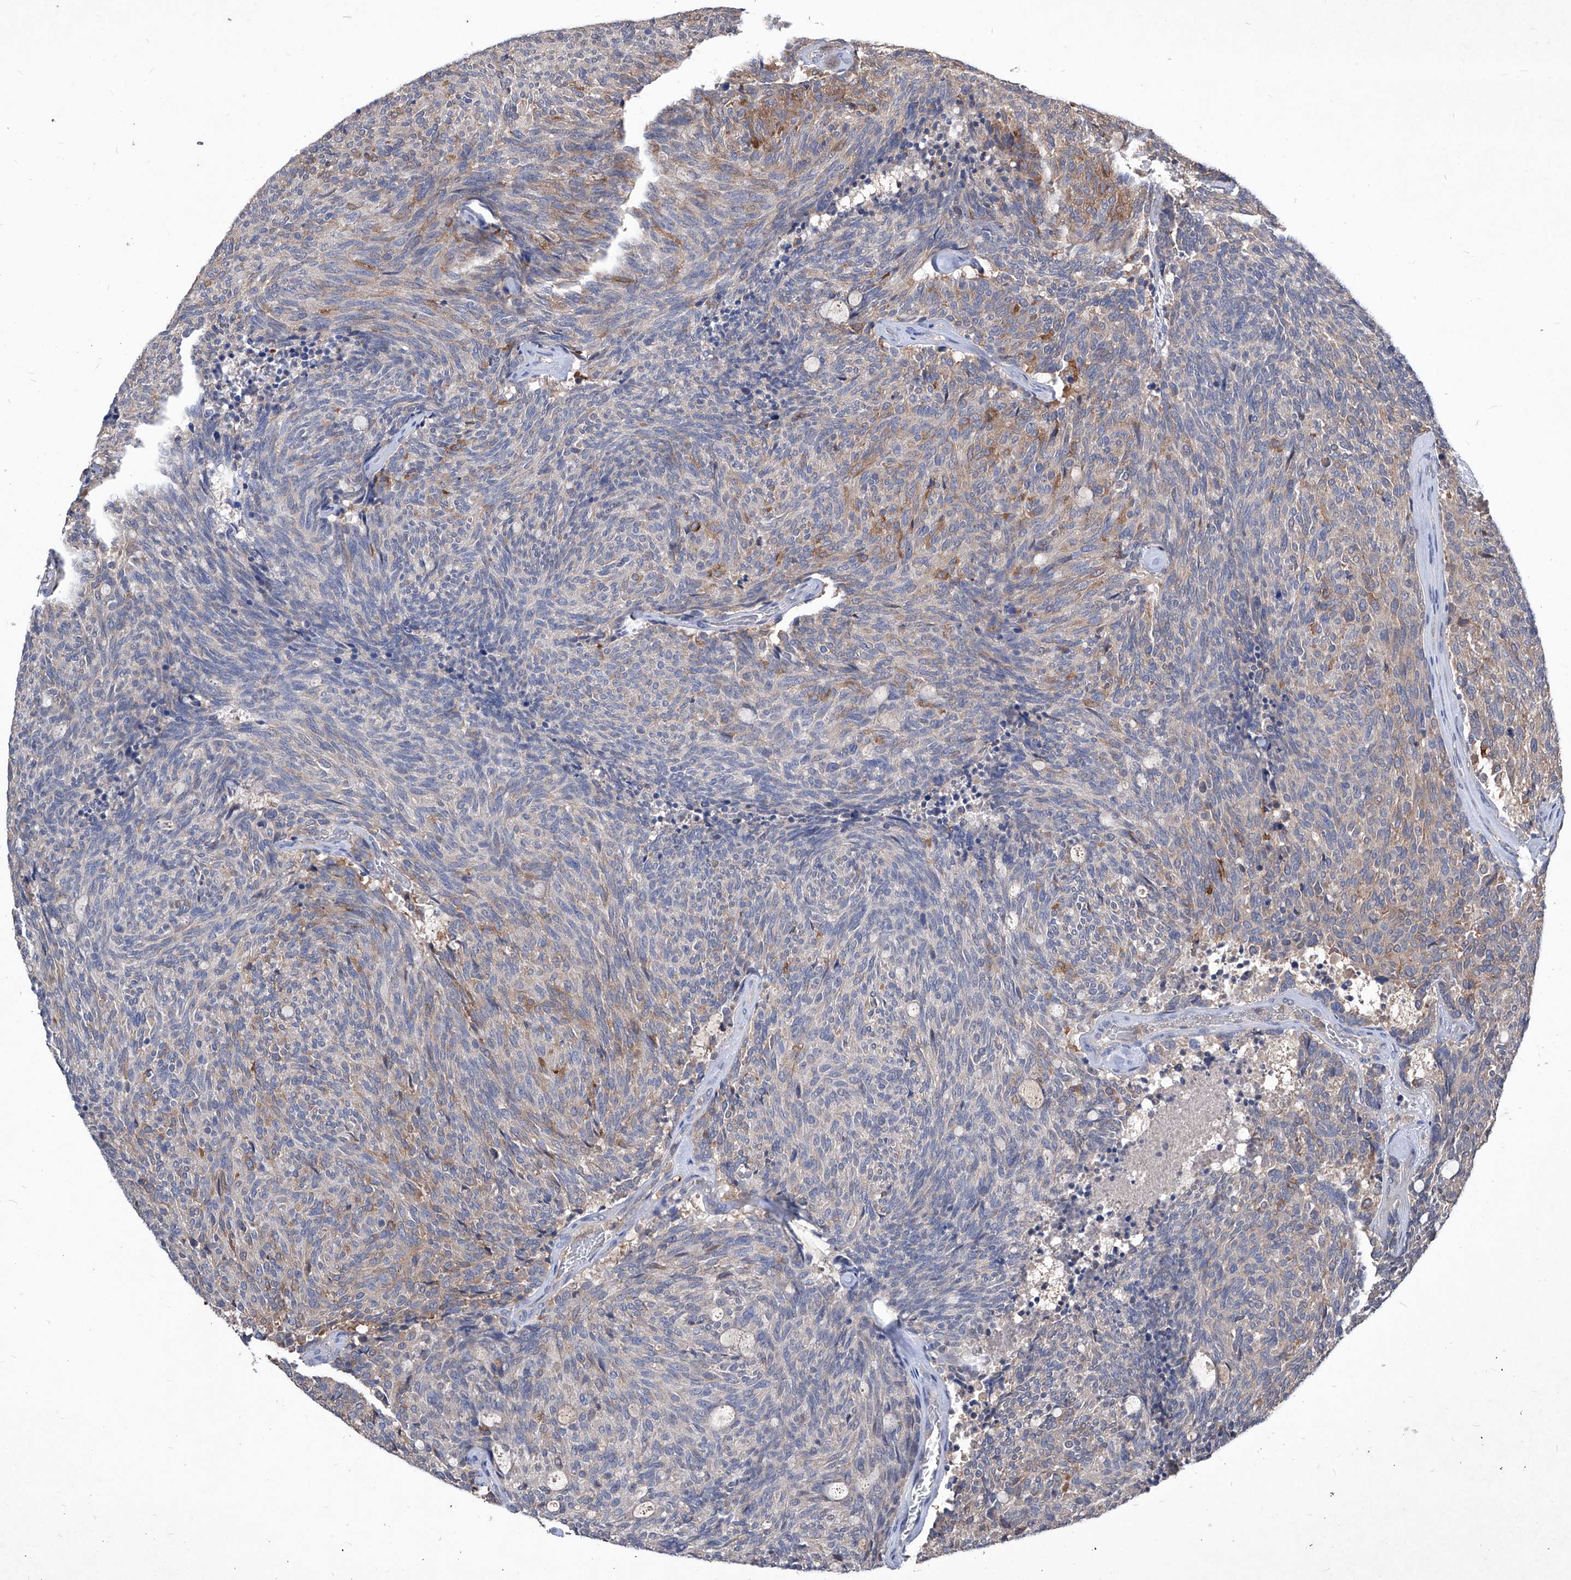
{"staining": {"intensity": "weak", "quantity": "25%-75%", "location": "cytoplasmic/membranous"}, "tissue": "carcinoid", "cell_type": "Tumor cells", "image_type": "cancer", "snomed": [{"axis": "morphology", "description": "Carcinoid, malignant, NOS"}, {"axis": "topography", "description": "Pancreas"}], "caption": "A micrograph showing weak cytoplasmic/membranous staining in about 25%-75% of tumor cells in carcinoid, as visualized by brown immunohistochemical staining.", "gene": "SYNGR1", "patient": {"sex": "female", "age": 54}}